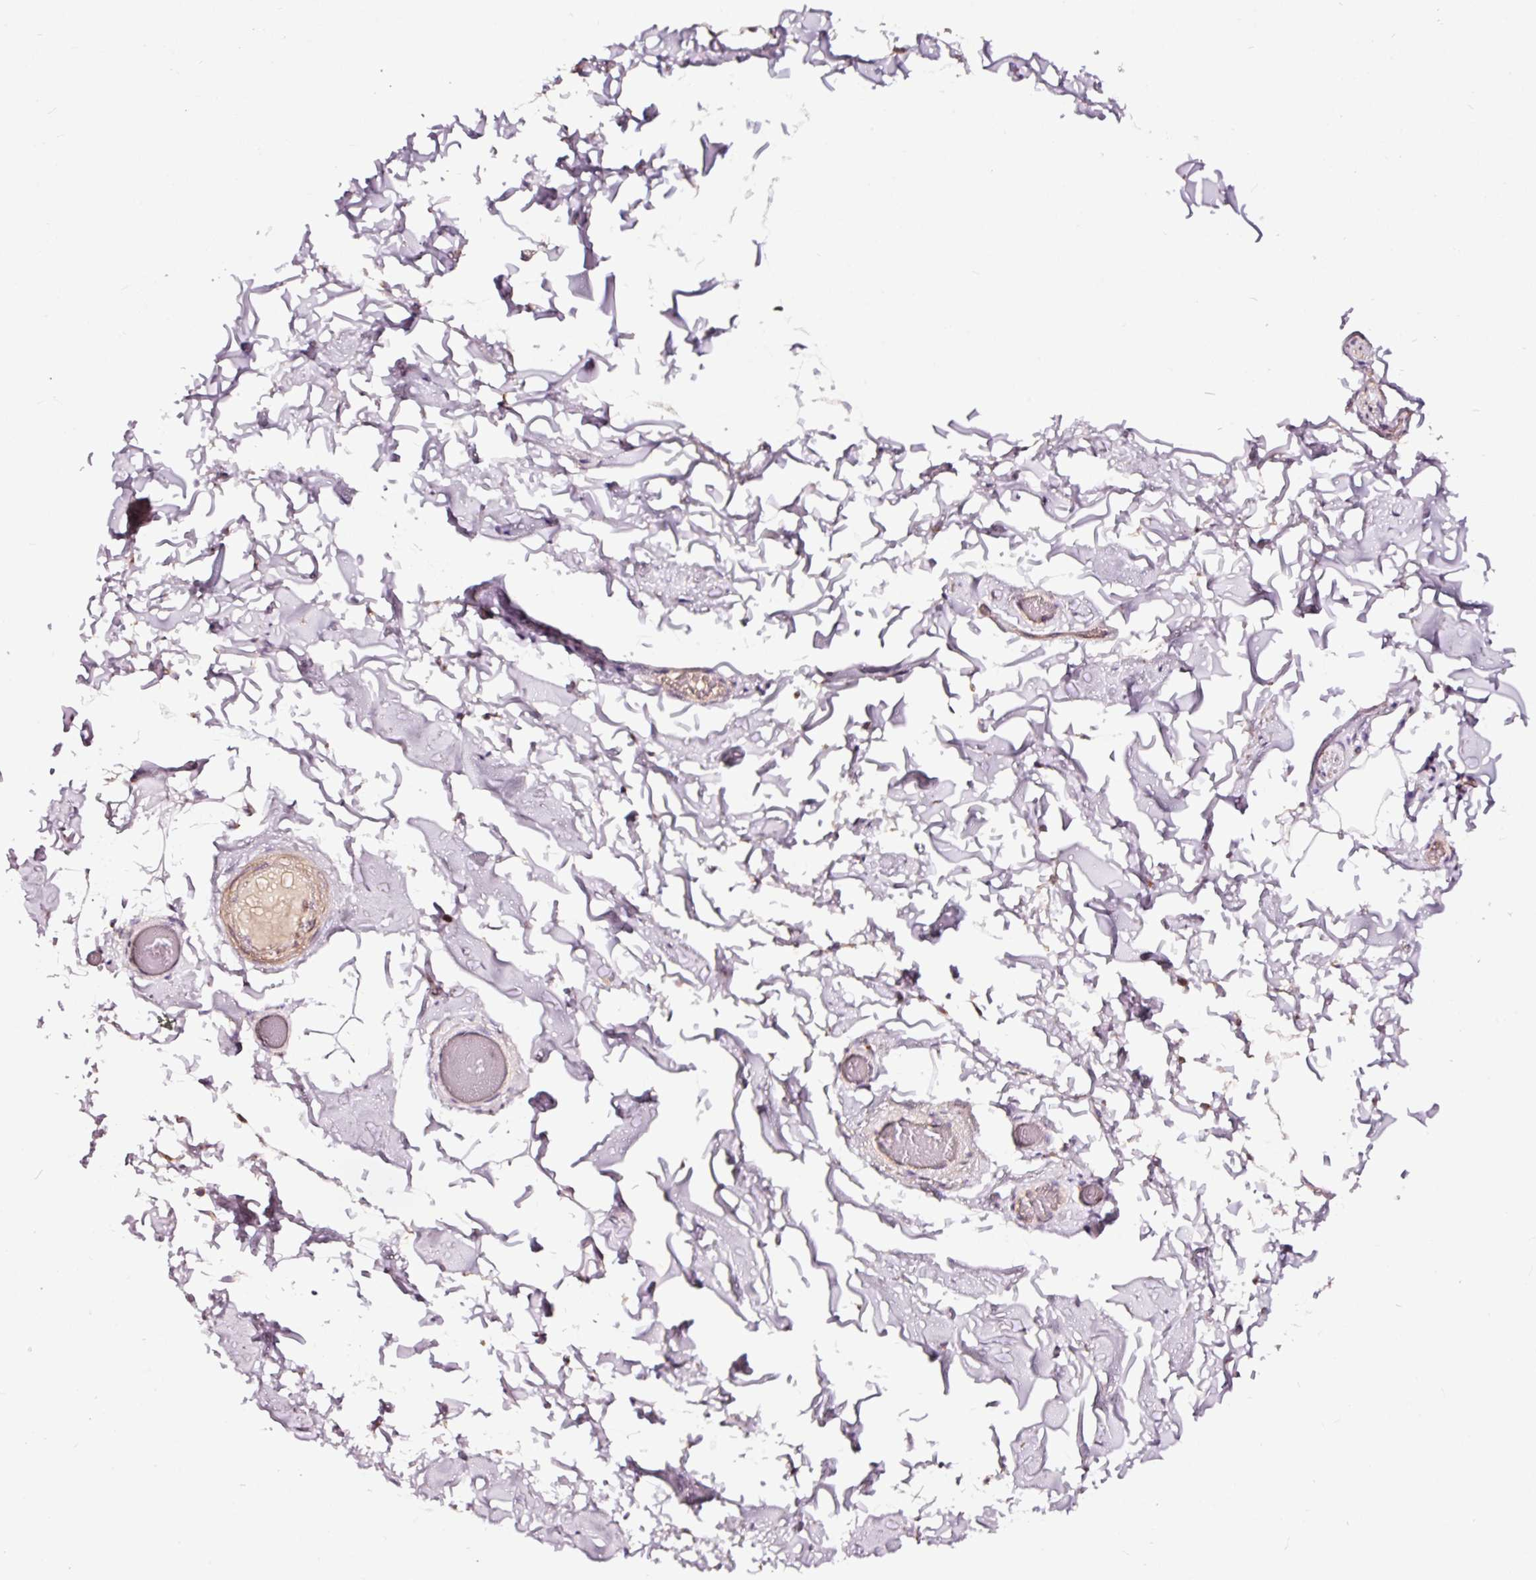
{"staining": {"intensity": "weak", "quantity": "25%-75%", "location": "cytoplasmic/membranous"}, "tissue": "adipose tissue", "cell_type": "Adipocytes", "image_type": "normal", "snomed": [{"axis": "morphology", "description": "Normal tissue, NOS"}, {"axis": "topography", "description": "Soft tissue"}, {"axis": "topography", "description": "Adipose tissue"}, {"axis": "topography", "description": "Vascular tissue"}, {"axis": "topography", "description": "Peripheral nerve tissue"}], "caption": "Weak cytoplasmic/membranous protein positivity is seen in about 25%-75% of adipocytes in adipose tissue. (Brightfield microscopy of DAB IHC at high magnification).", "gene": "TPM1", "patient": {"sex": "male", "age": 46}}